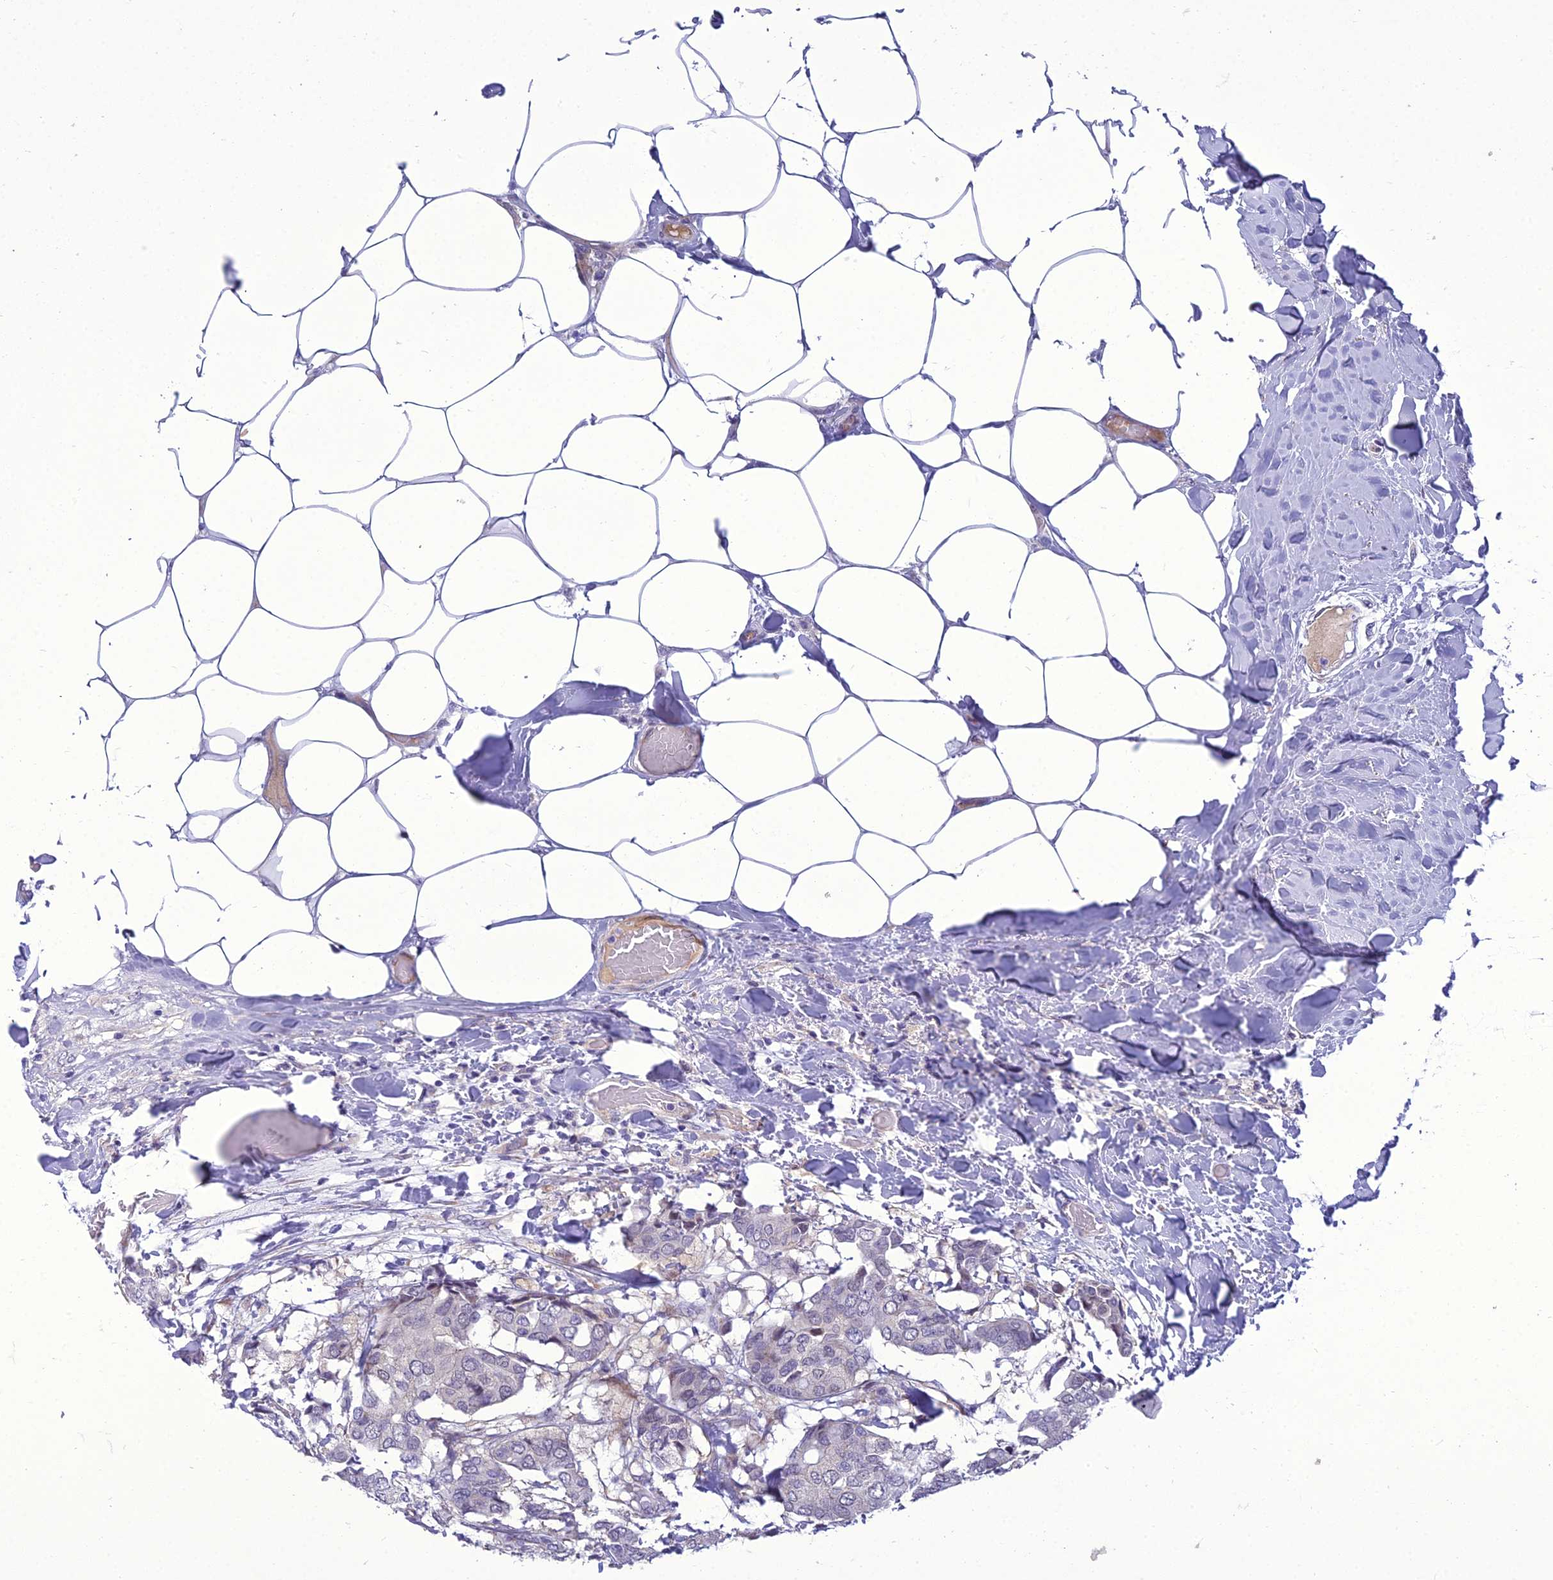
{"staining": {"intensity": "negative", "quantity": "none", "location": "none"}, "tissue": "breast cancer", "cell_type": "Tumor cells", "image_type": "cancer", "snomed": [{"axis": "morphology", "description": "Duct carcinoma"}, {"axis": "topography", "description": "Breast"}], "caption": "Human breast invasive ductal carcinoma stained for a protein using immunohistochemistry exhibits no staining in tumor cells.", "gene": "GAB4", "patient": {"sex": "female", "age": 75}}